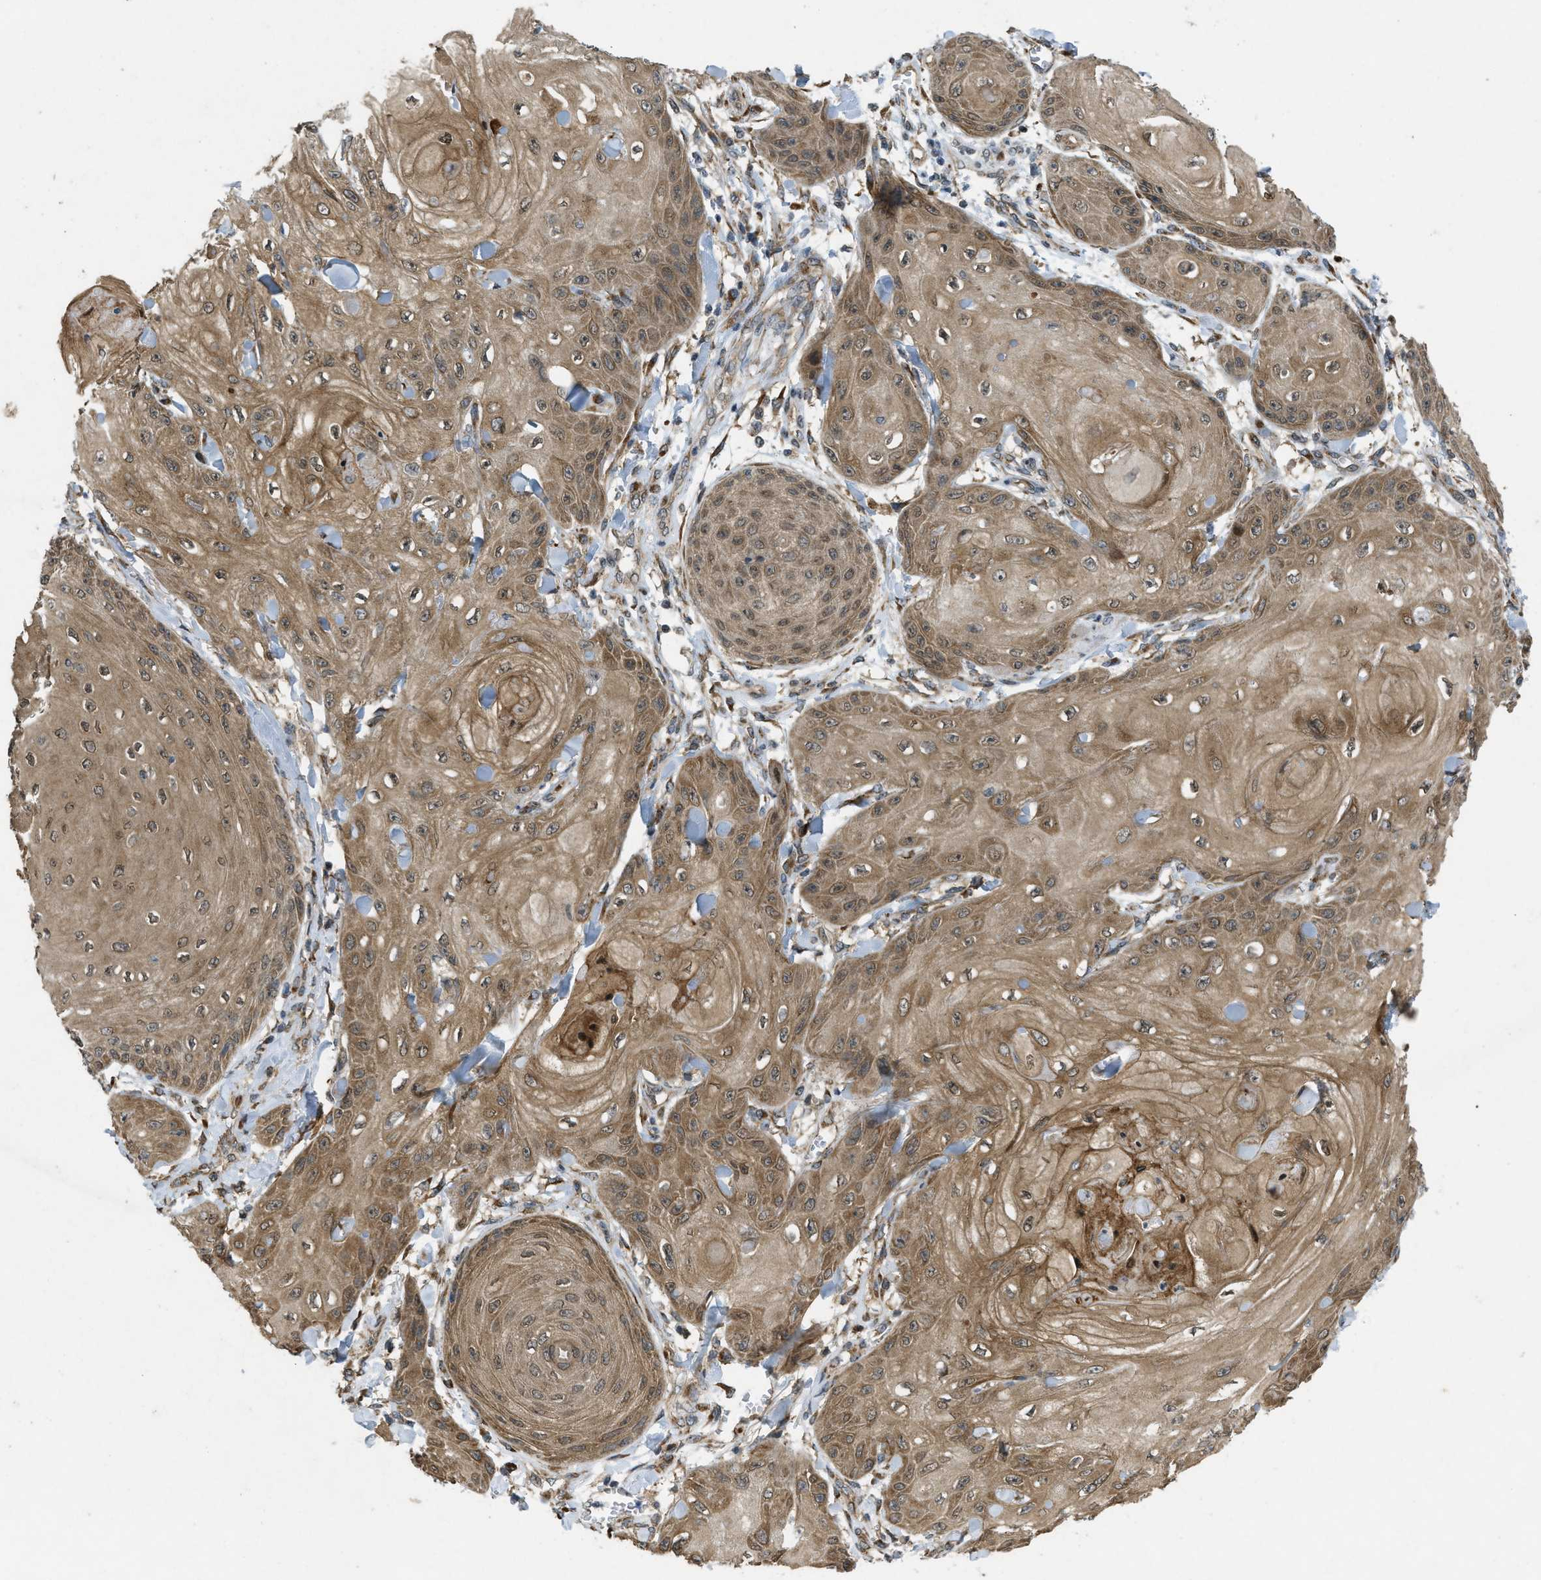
{"staining": {"intensity": "moderate", "quantity": ">75%", "location": "cytoplasmic/membranous"}, "tissue": "skin cancer", "cell_type": "Tumor cells", "image_type": "cancer", "snomed": [{"axis": "morphology", "description": "Squamous cell carcinoma, NOS"}, {"axis": "topography", "description": "Skin"}], "caption": "Immunohistochemical staining of squamous cell carcinoma (skin) exhibits moderate cytoplasmic/membranous protein staining in about >75% of tumor cells.", "gene": "IFNLR1", "patient": {"sex": "male", "age": 74}}